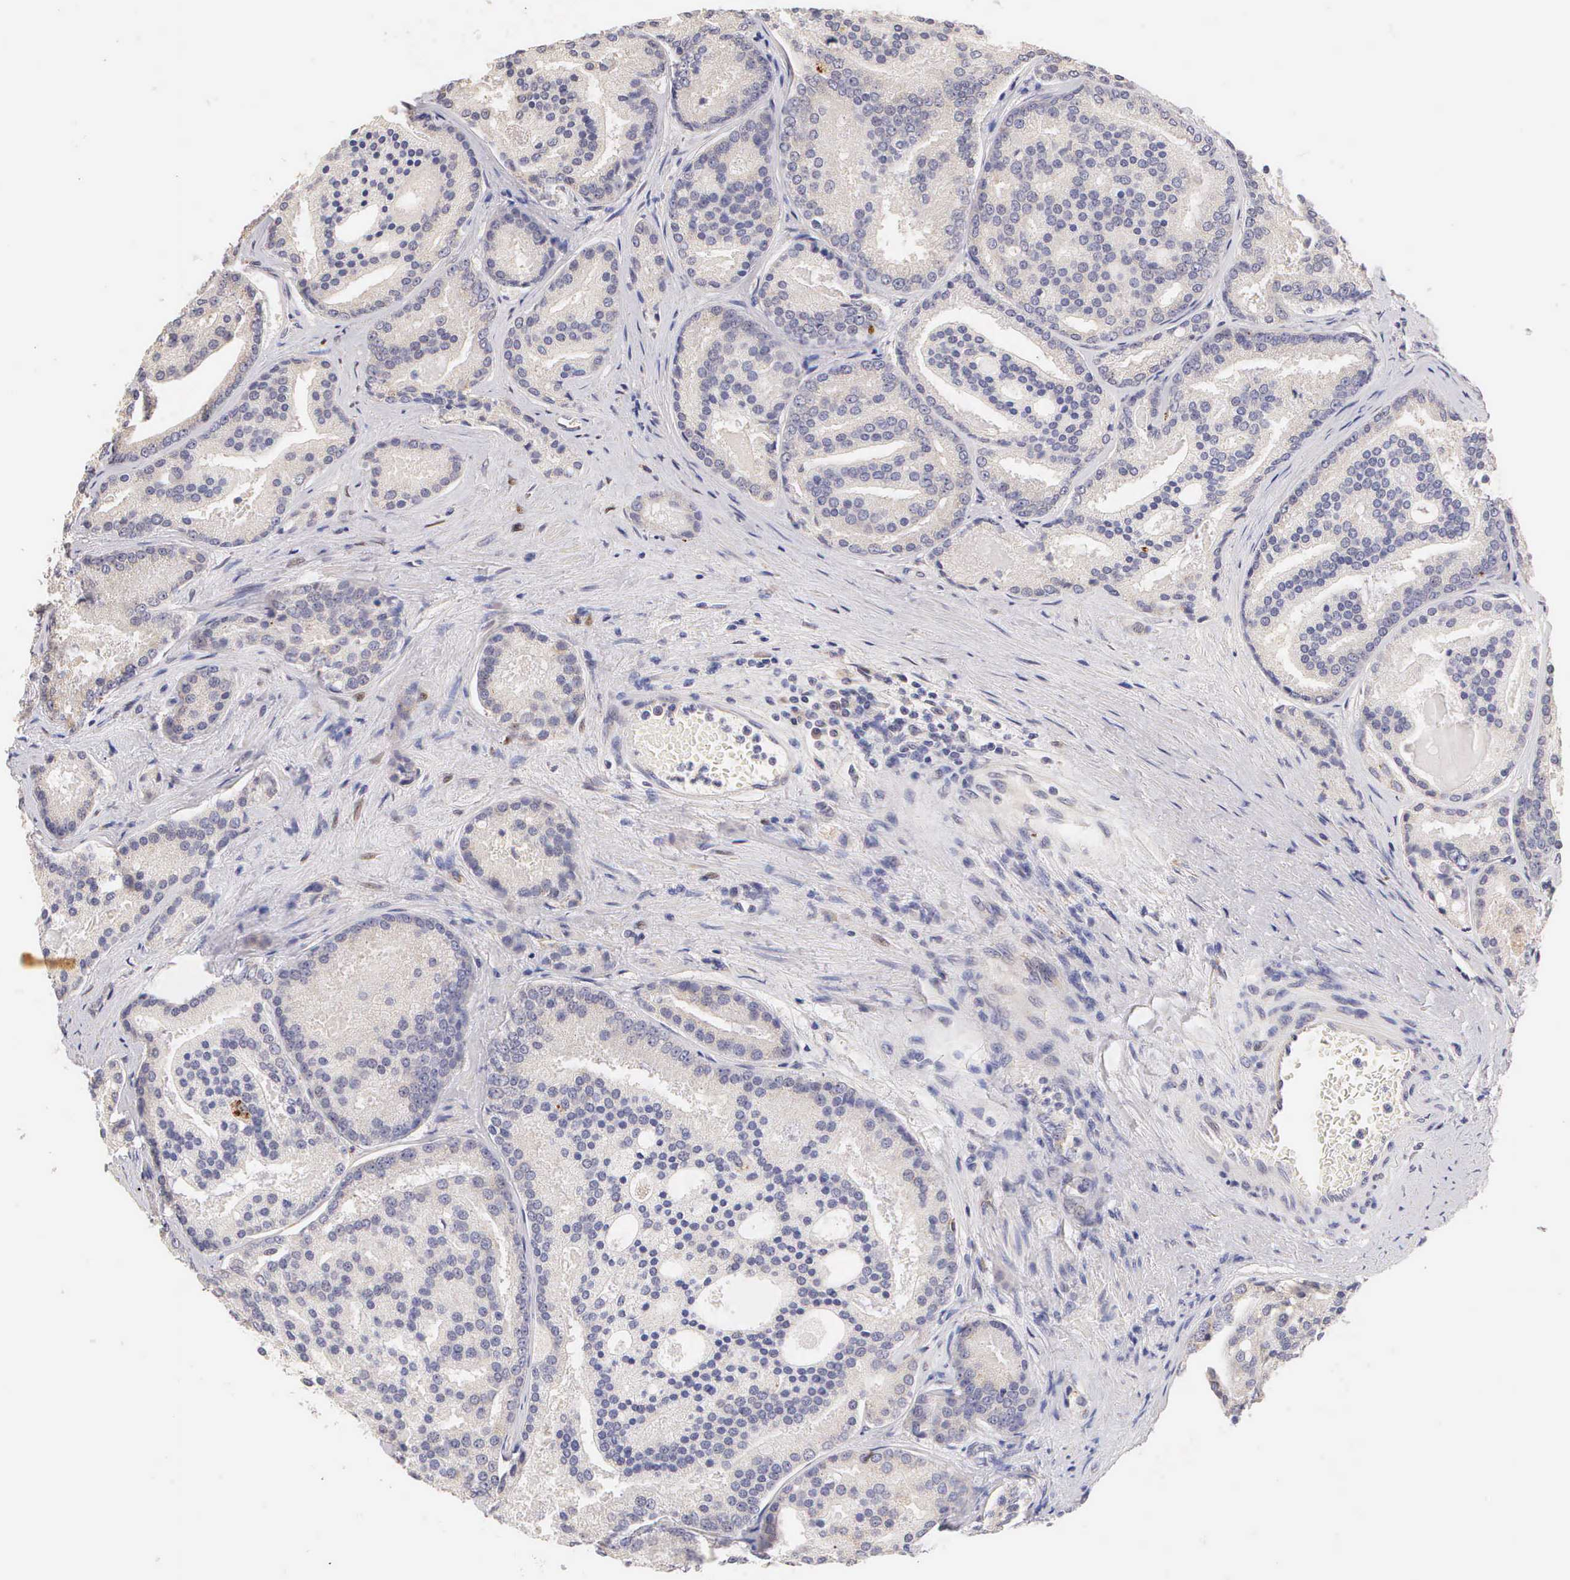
{"staining": {"intensity": "weak", "quantity": ">75%", "location": "cytoplasmic/membranous"}, "tissue": "prostate cancer", "cell_type": "Tumor cells", "image_type": "cancer", "snomed": [{"axis": "morphology", "description": "Adenocarcinoma, High grade"}, {"axis": "topography", "description": "Prostate"}], "caption": "Protein expression analysis of human prostate adenocarcinoma (high-grade) reveals weak cytoplasmic/membranous positivity in approximately >75% of tumor cells.", "gene": "ESR1", "patient": {"sex": "male", "age": 64}}